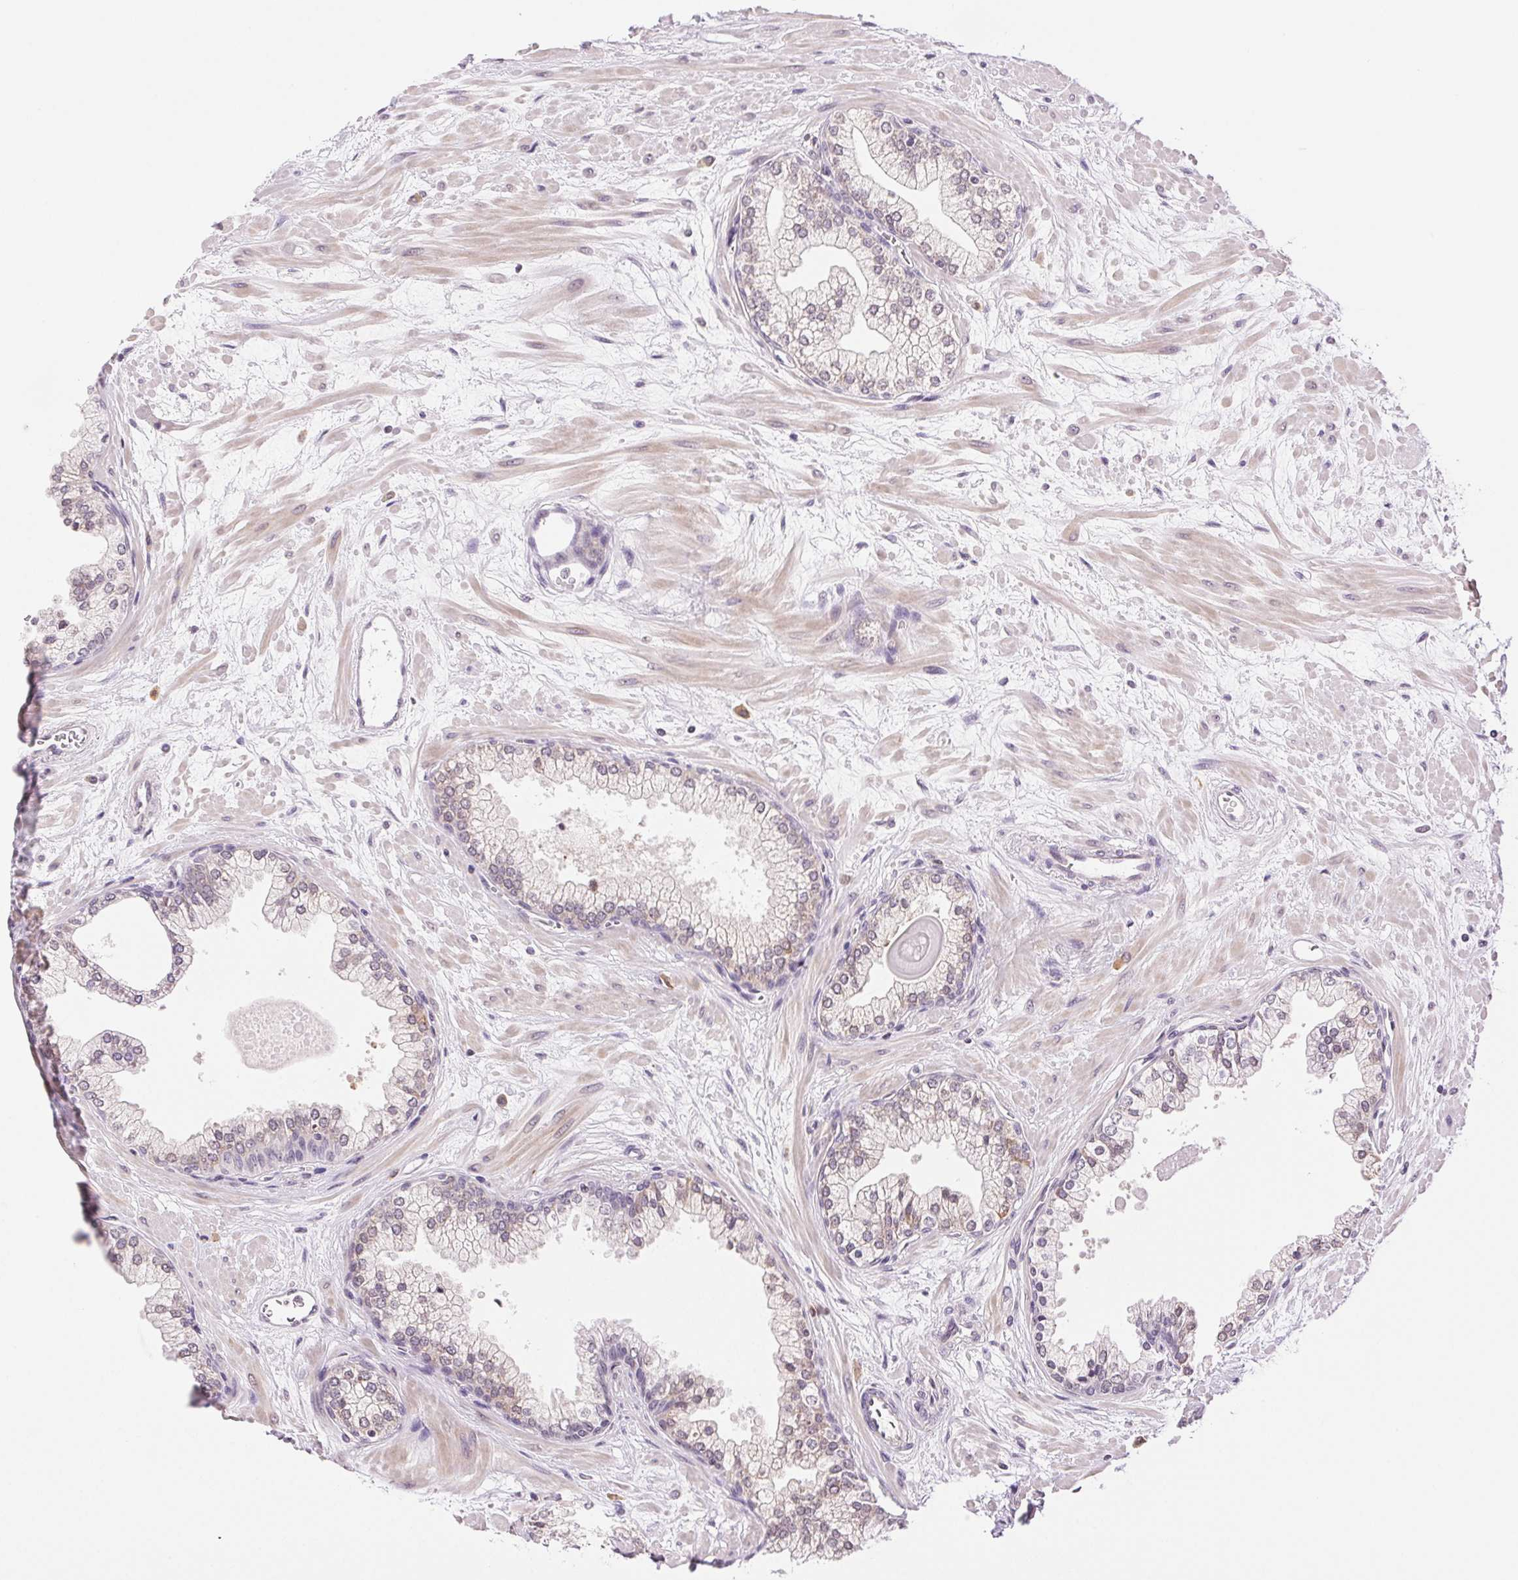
{"staining": {"intensity": "weak", "quantity": "<25%", "location": "nuclear"}, "tissue": "prostate", "cell_type": "Glandular cells", "image_type": "normal", "snomed": [{"axis": "morphology", "description": "Normal tissue, NOS"}, {"axis": "topography", "description": "Prostate"}, {"axis": "topography", "description": "Peripheral nerve tissue"}], "caption": "This histopathology image is of normal prostate stained with immunohistochemistry (IHC) to label a protein in brown with the nuclei are counter-stained blue. There is no expression in glandular cells. (Brightfield microscopy of DAB IHC at high magnification).", "gene": "TNNT3", "patient": {"sex": "male", "age": 61}}